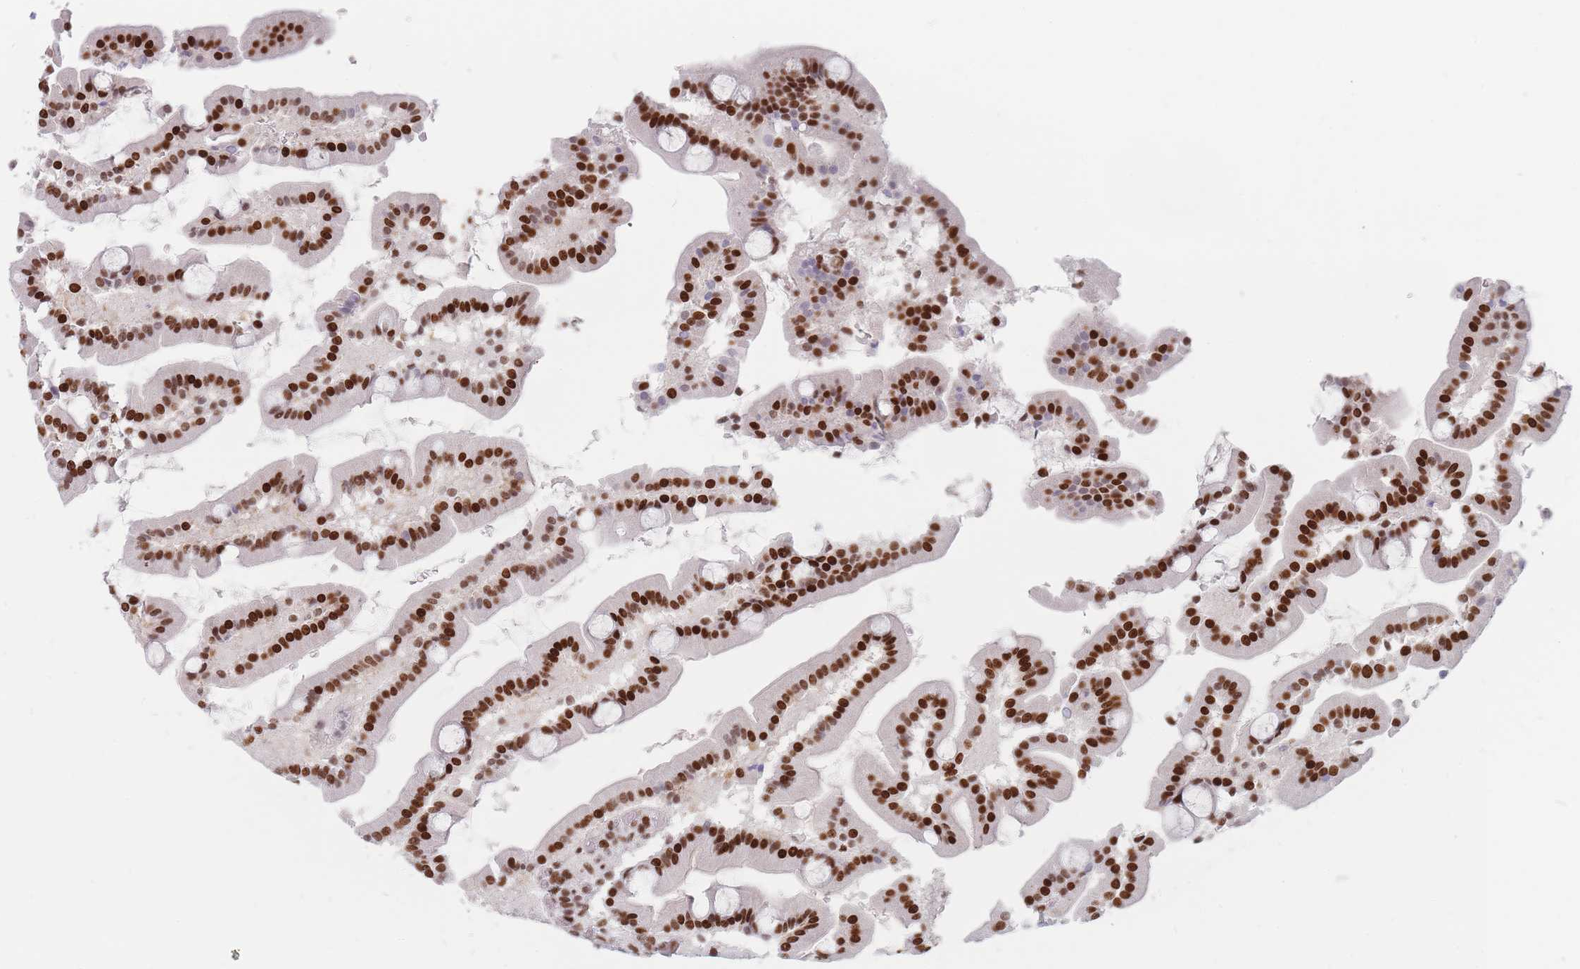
{"staining": {"intensity": "strong", "quantity": ">75%", "location": "nuclear"}, "tissue": "duodenum", "cell_type": "Glandular cells", "image_type": "normal", "snomed": [{"axis": "morphology", "description": "Normal tissue, NOS"}, {"axis": "topography", "description": "Duodenum"}], "caption": "Immunohistochemistry photomicrograph of normal duodenum: duodenum stained using IHC reveals high levels of strong protein expression localized specifically in the nuclear of glandular cells, appearing as a nuclear brown color.", "gene": "SAFB2", "patient": {"sex": "male", "age": 55}}